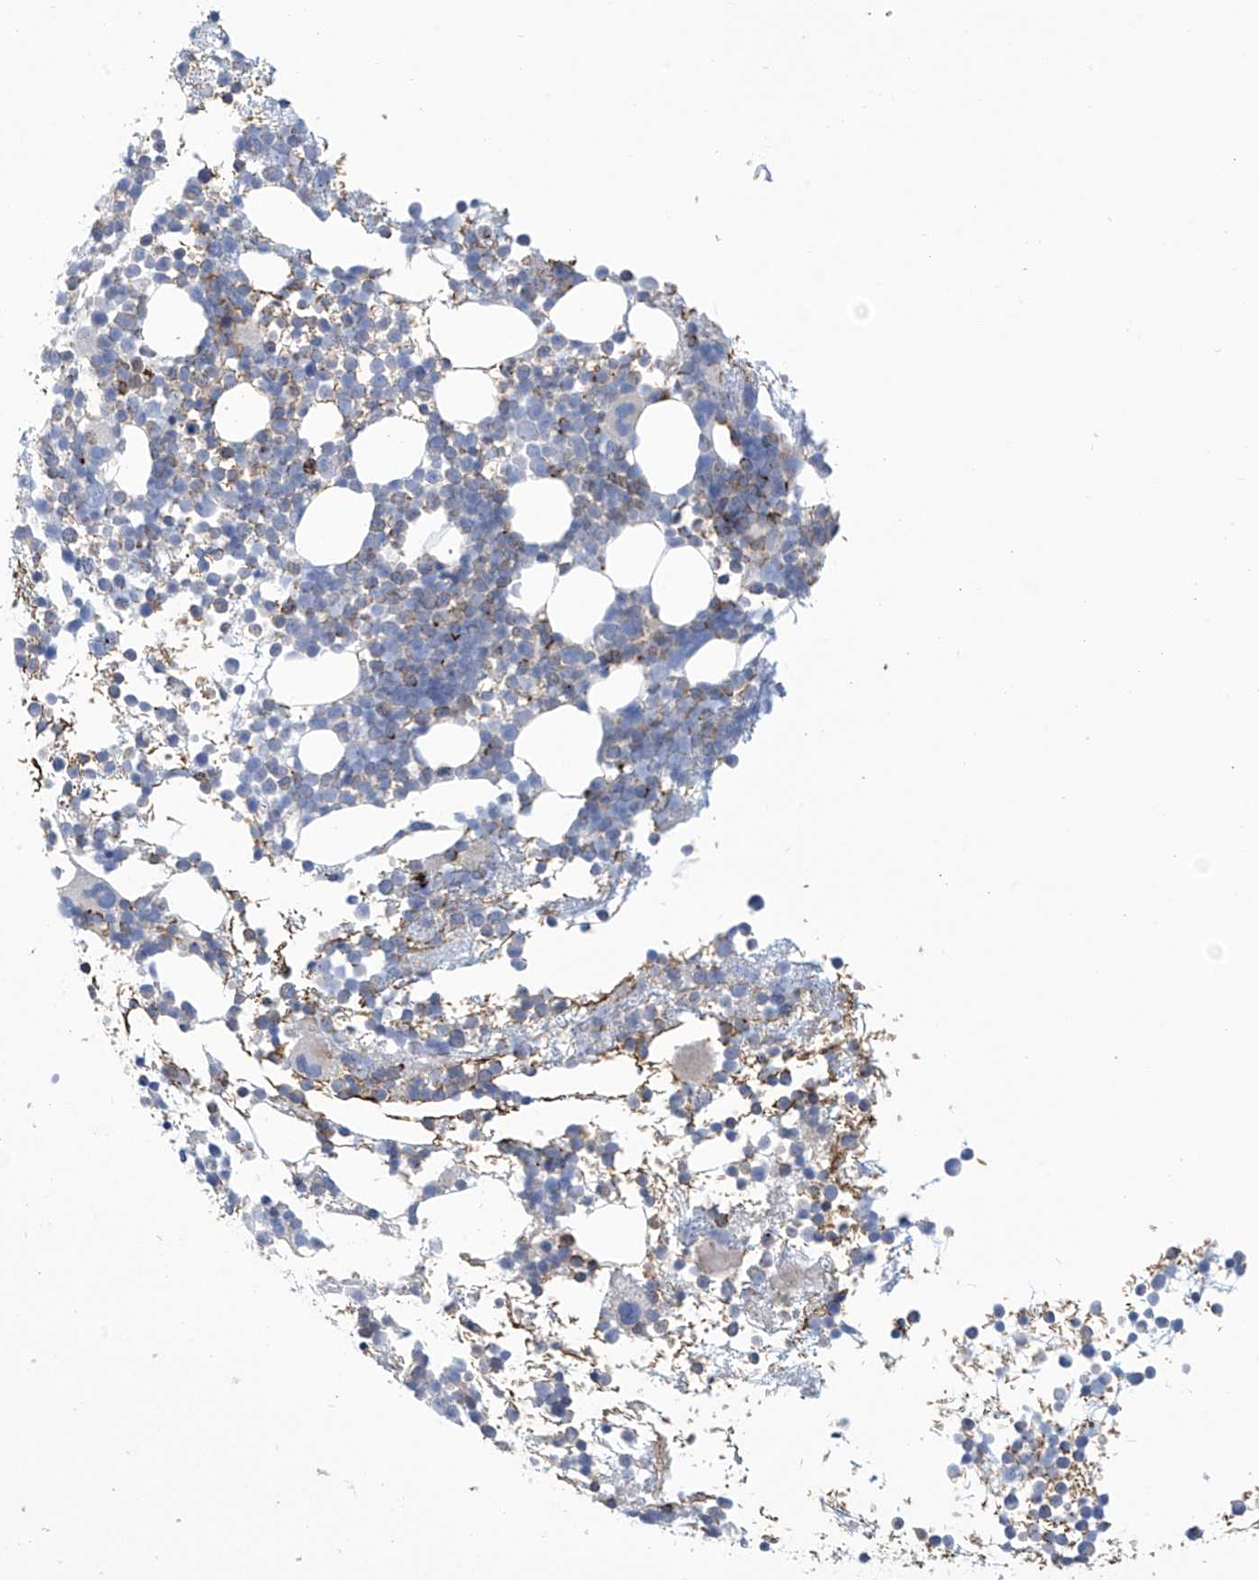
{"staining": {"intensity": "moderate", "quantity": "<25%", "location": "cytoplasmic/membranous"}, "tissue": "bone marrow", "cell_type": "Hematopoietic cells", "image_type": "normal", "snomed": [{"axis": "morphology", "description": "Normal tissue, NOS"}, {"axis": "topography", "description": "Bone marrow"}], "caption": "DAB immunohistochemical staining of benign bone marrow reveals moderate cytoplasmic/membranous protein expression in approximately <25% of hematopoietic cells.", "gene": "IBA57", "patient": {"sex": "female", "age": 57}}